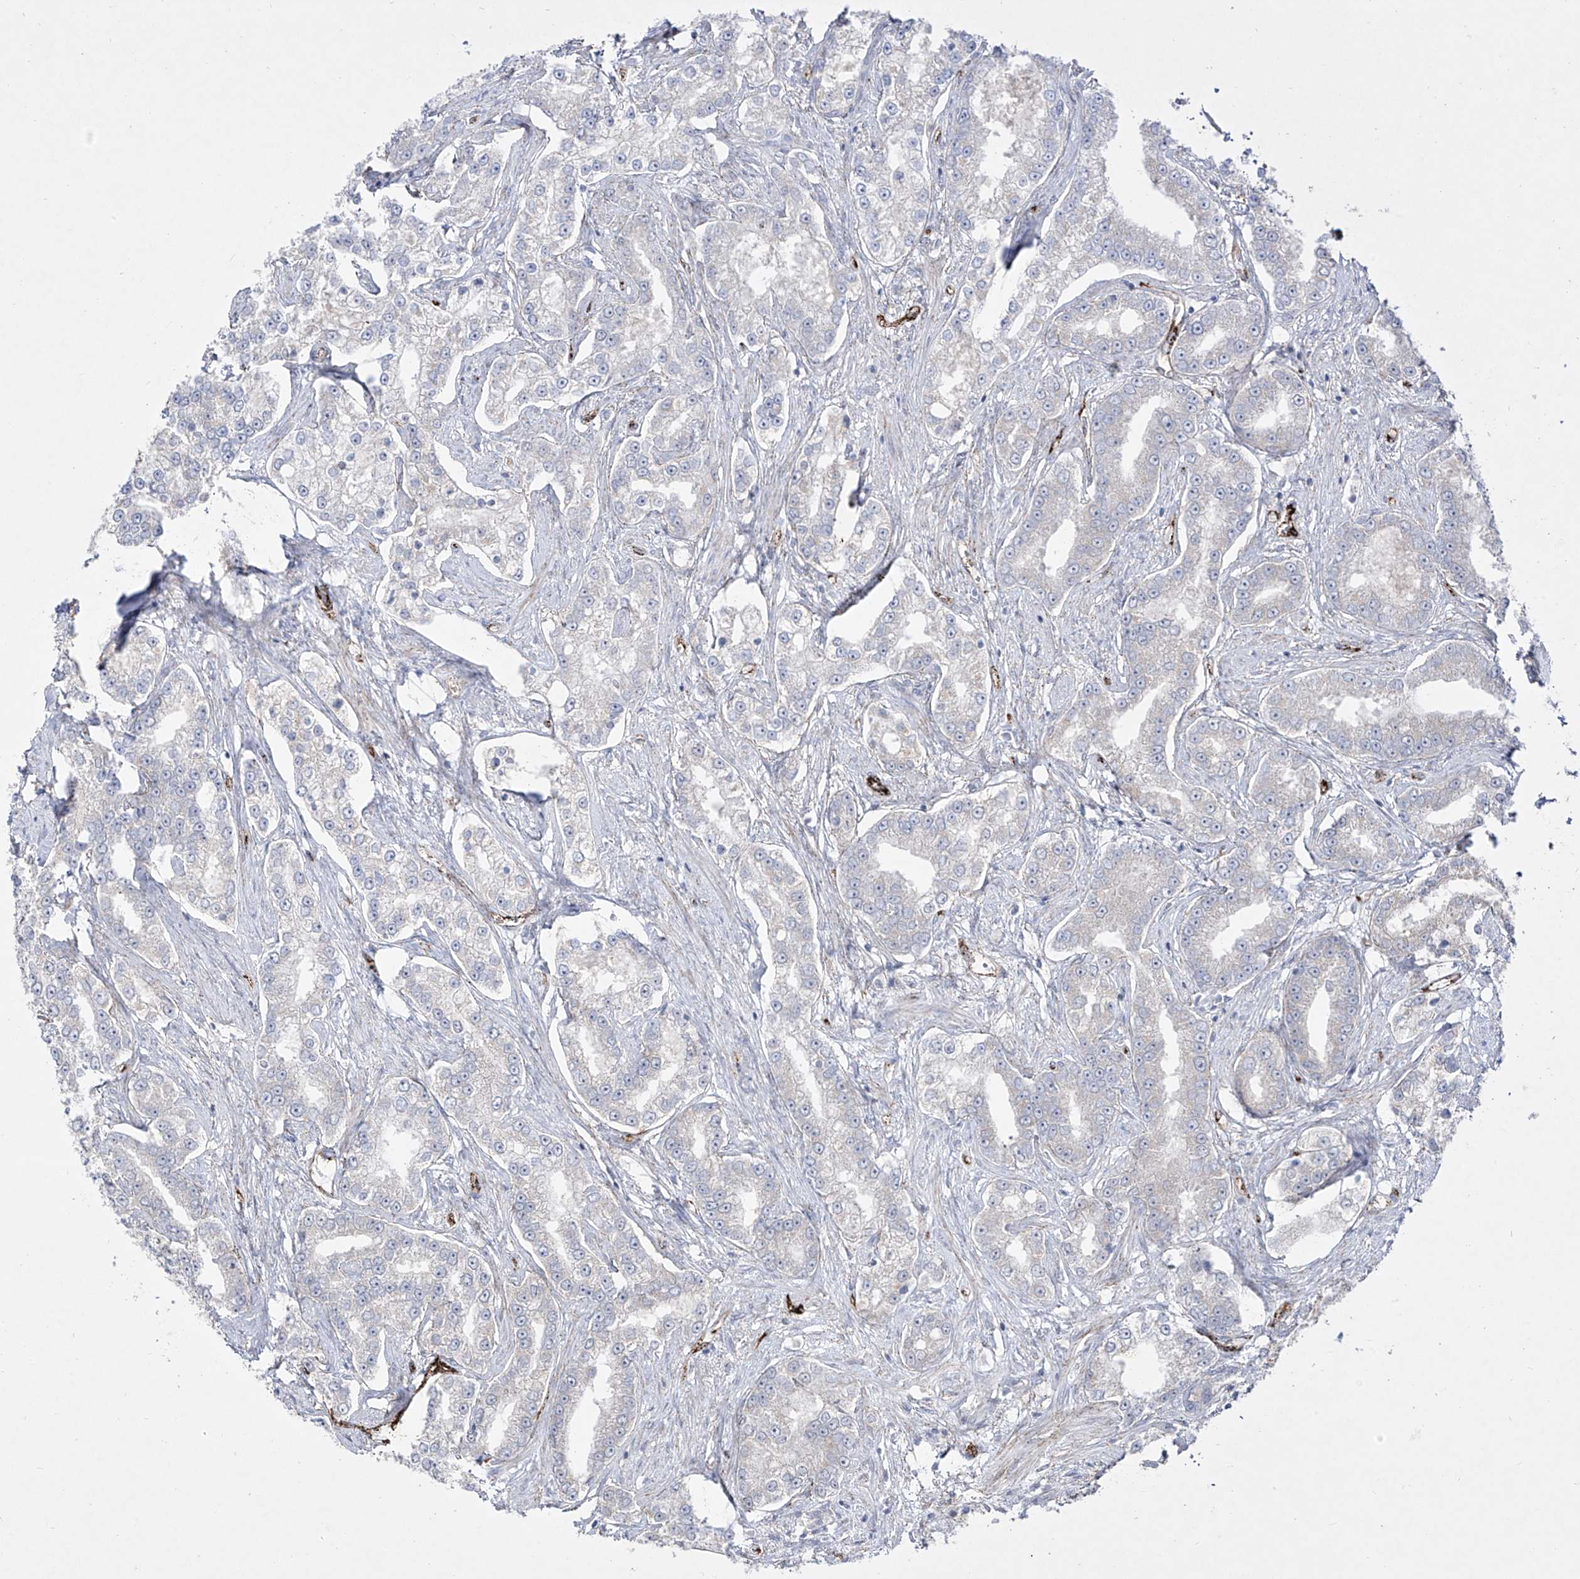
{"staining": {"intensity": "negative", "quantity": "none", "location": "none"}, "tissue": "prostate cancer", "cell_type": "Tumor cells", "image_type": "cancer", "snomed": [{"axis": "morphology", "description": "Normal tissue, NOS"}, {"axis": "morphology", "description": "Adenocarcinoma, High grade"}, {"axis": "topography", "description": "Prostate"}], "caption": "Tumor cells show no significant positivity in prostate cancer.", "gene": "ZGRF1", "patient": {"sex": "male", "age": 83}}